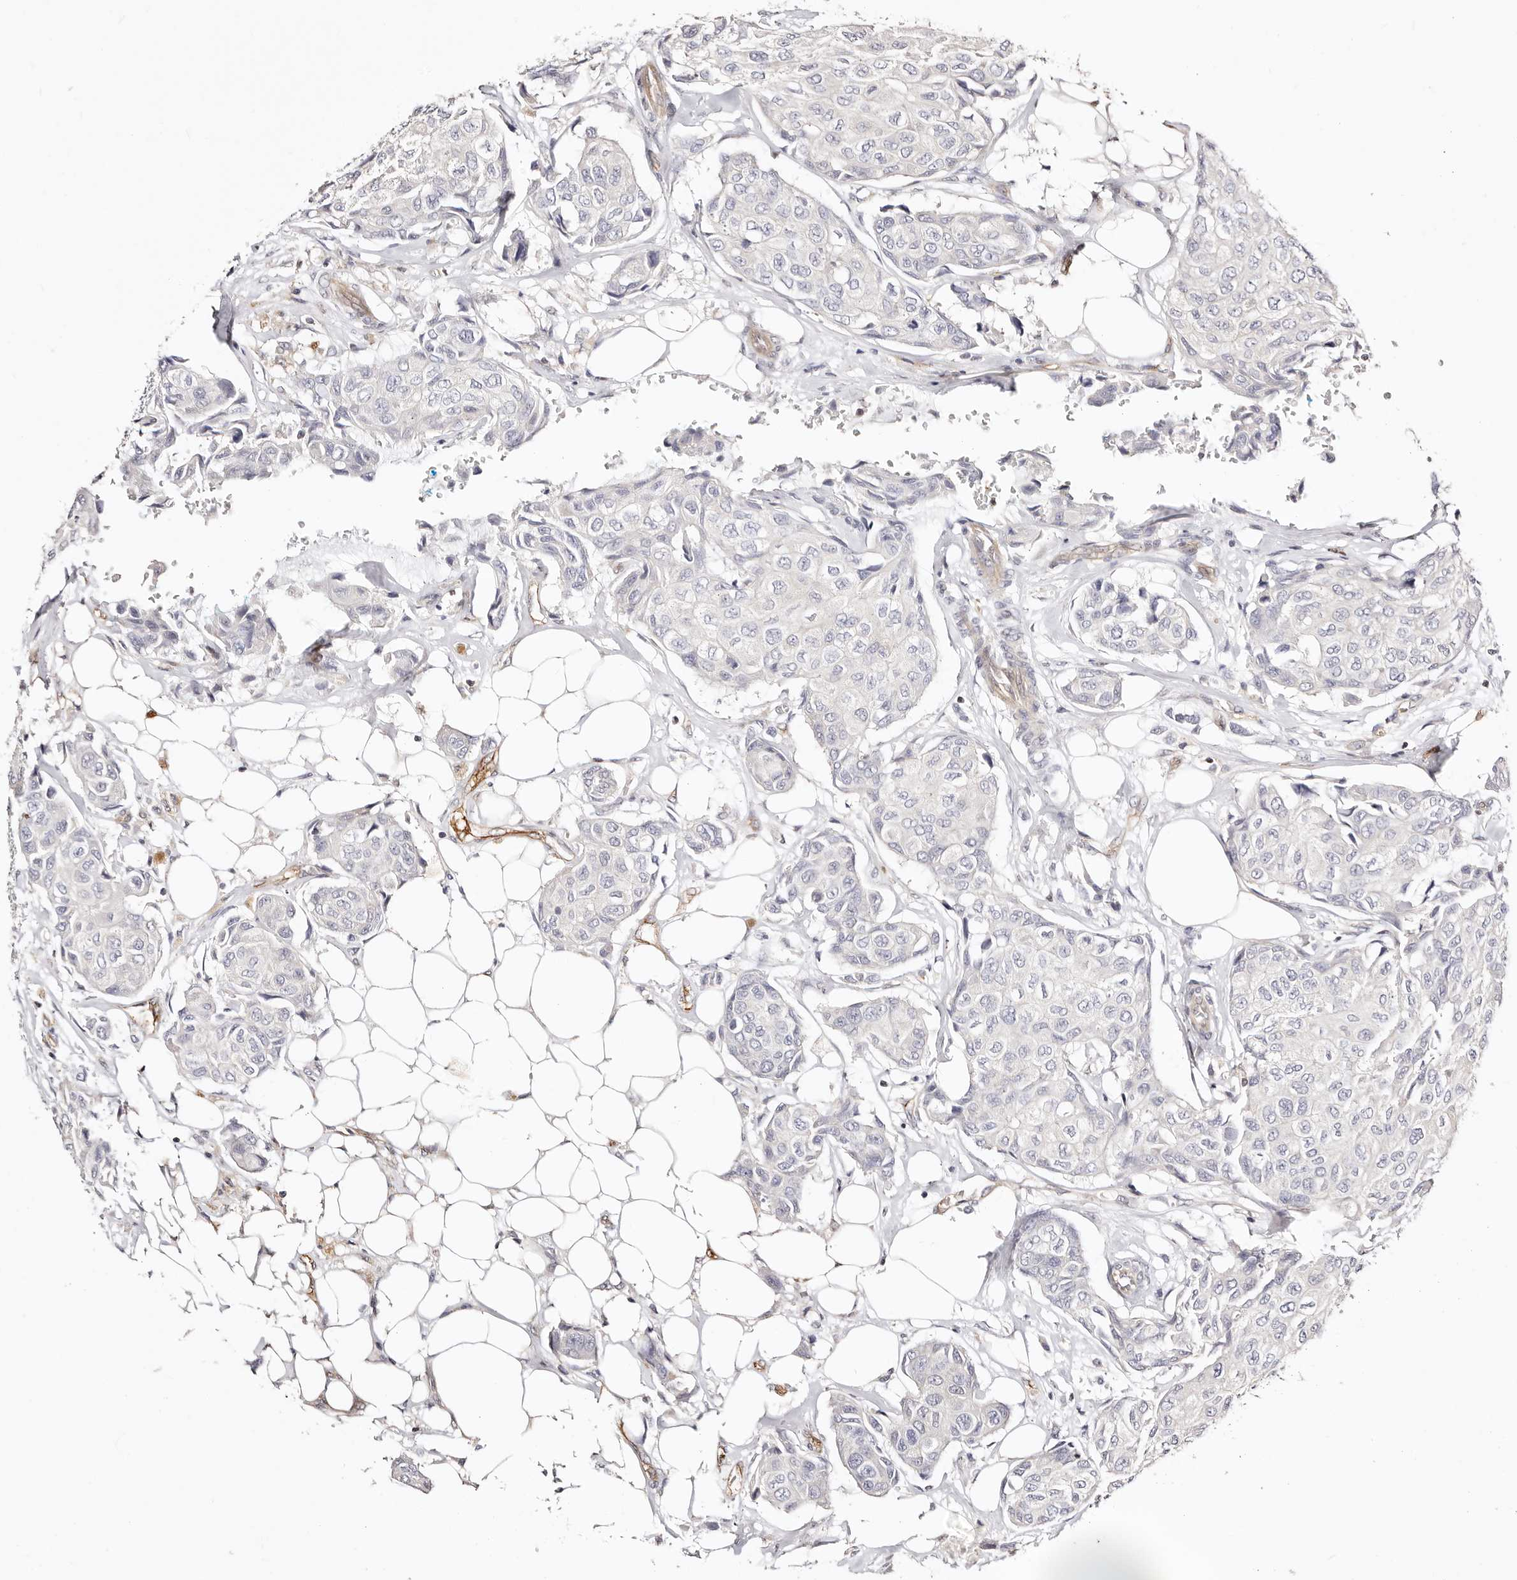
{"staining": {"intensity": "negative", "quantity": "none", "location": "none"}, "tissue": "breast cancer", "cell_type": "Tumor cells", "image_type": "cancer", "snomed": [{"axis": "morphology", "description": "Duct carcinoma"}, {"axis": "topography", "description": "Breast"}], "caption": "This is a histopathology image of IHC staining of infiltrating ductal carcinoma (breast), which shows no staining in tumor cells.", "gene": "STAT5A", "patient": {"sex": "female", "age": 80}}